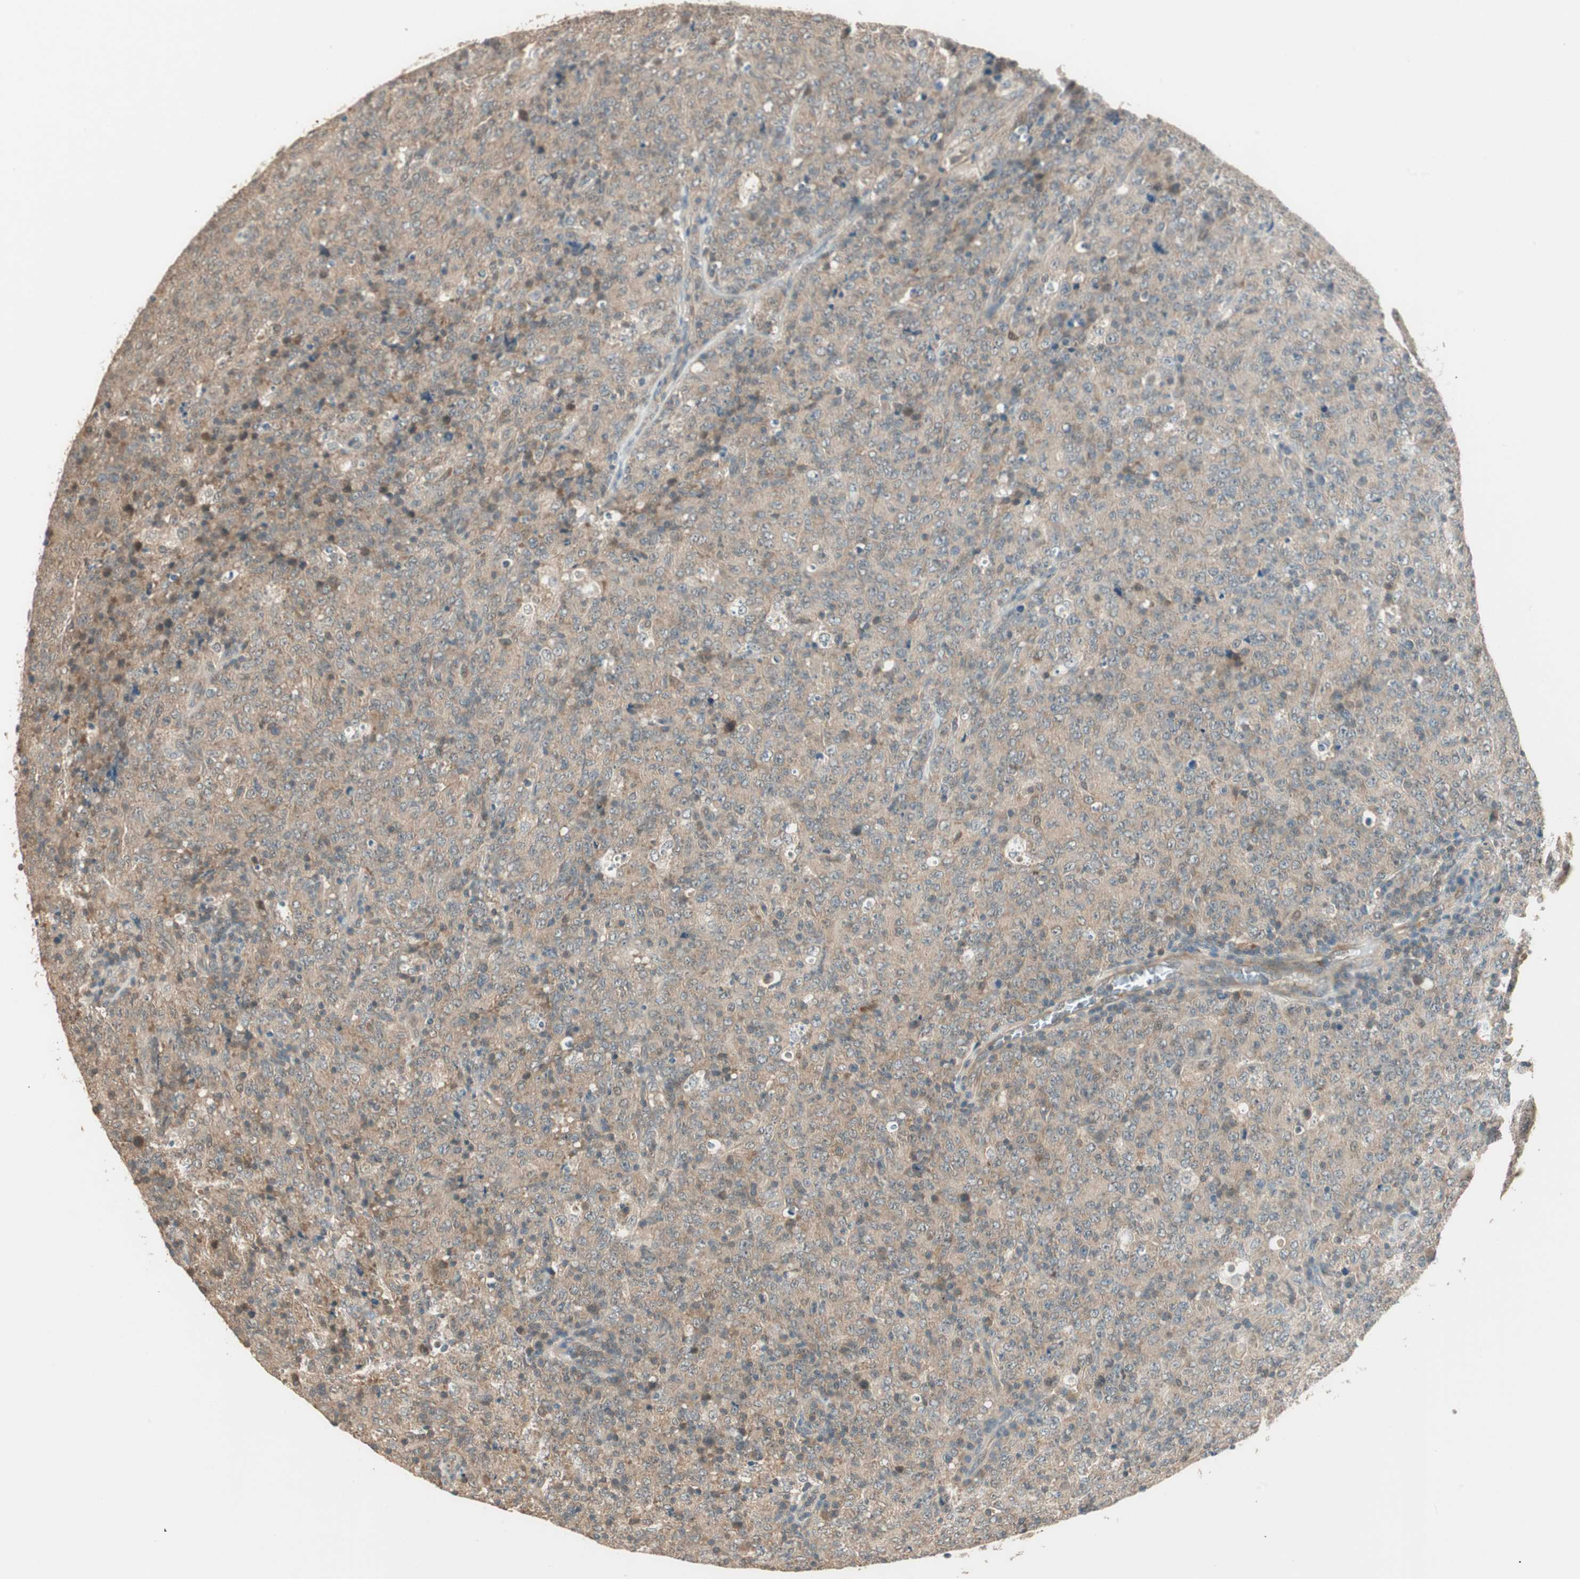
{"staining": {"intensity": "weak", "quantity": ">75%", "location": "cytoplasmic/membranous"}, "tissue": "lymphoma", "cell_type": "Tumor cells", "image_type": "cancer", "snomed": [{"axis": "morphology", "description": "Malignant lymphoma, non-Hodgkin's type, High grade"}, {"axis": "topography", "description": "Tonsil"}], "caption": "This is a photomicrograph of immunohistochemistry (IHC) staining of lymphoma, which shows weak expression in the cytoplasmic/membranous of tumor cells.", "gene": "TRIM21", "patient": {"sex": "female", "age": 36}}